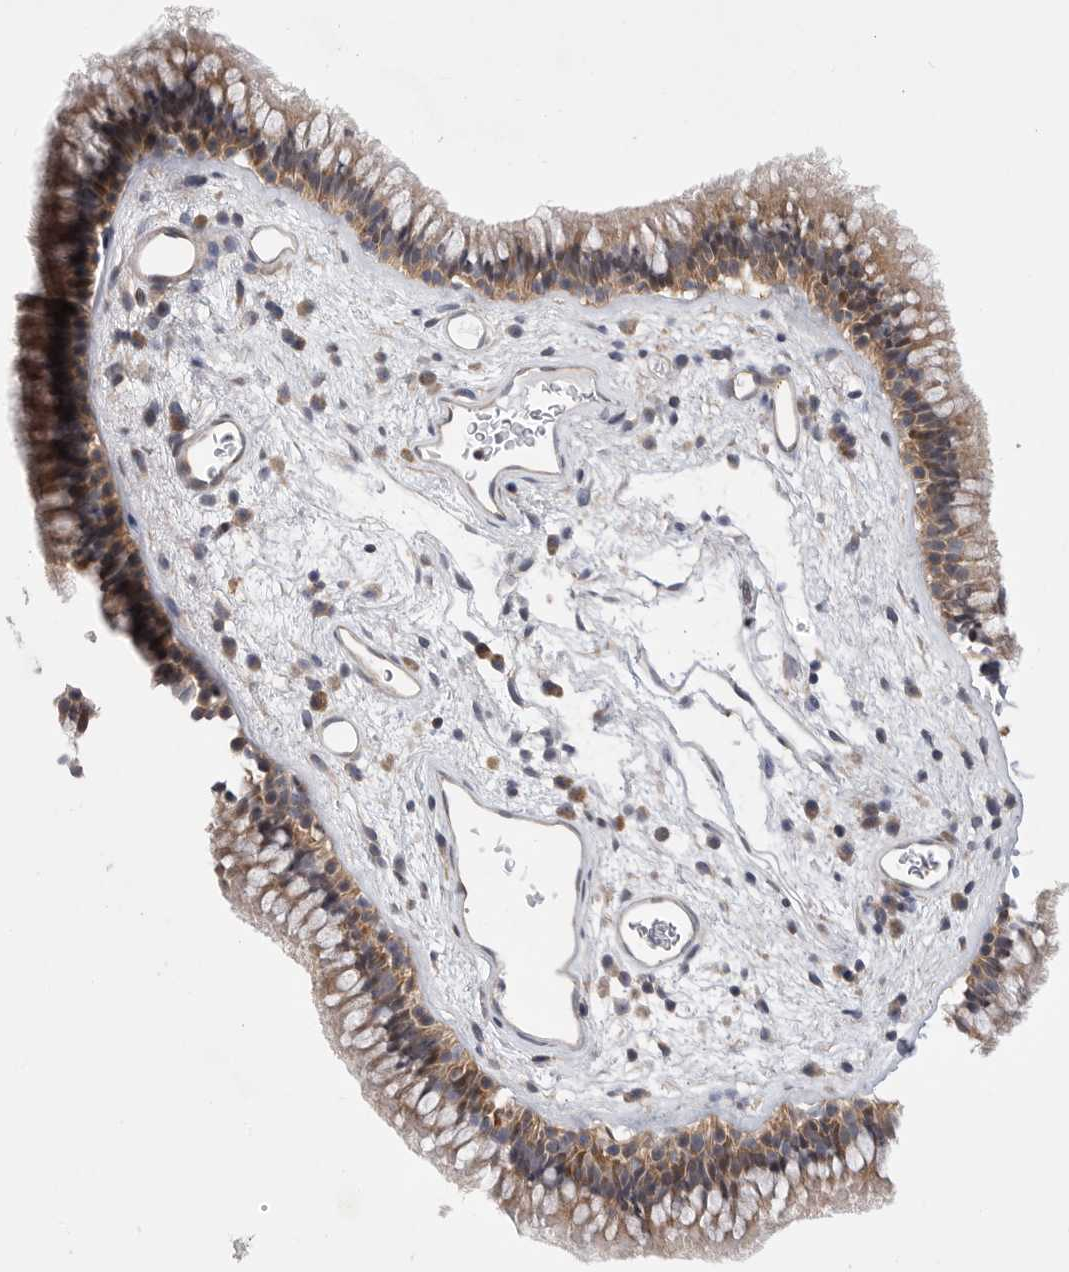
{"staining": {"intensity": "moderate", "quantity": ">75%", "location": "cytoplasmic/membranous"}, "tissue": "nasopharynx", "cell_type": "Respiratory epithelial cells", "image_type": "normal", "snomed": [{"axis": "morphology", "description": "Normal tissue, NOS"}, {"axis": "morphology", "description": "Inflammation, NOS"}, {"axis": "topography", "description": "Nasopharynx"}], "caption": "A brown stain highlights moderate cytoplasmic/membranous positivity of a protein in respiratory epithelial cells of benign human nasopharynx. (DAB (3,3'-diaminobenzidine) = brown stain, brightfield microscopy at high magnification).", "gene": "FBXO43", "patient": {"sex": "male", "age": 48}}